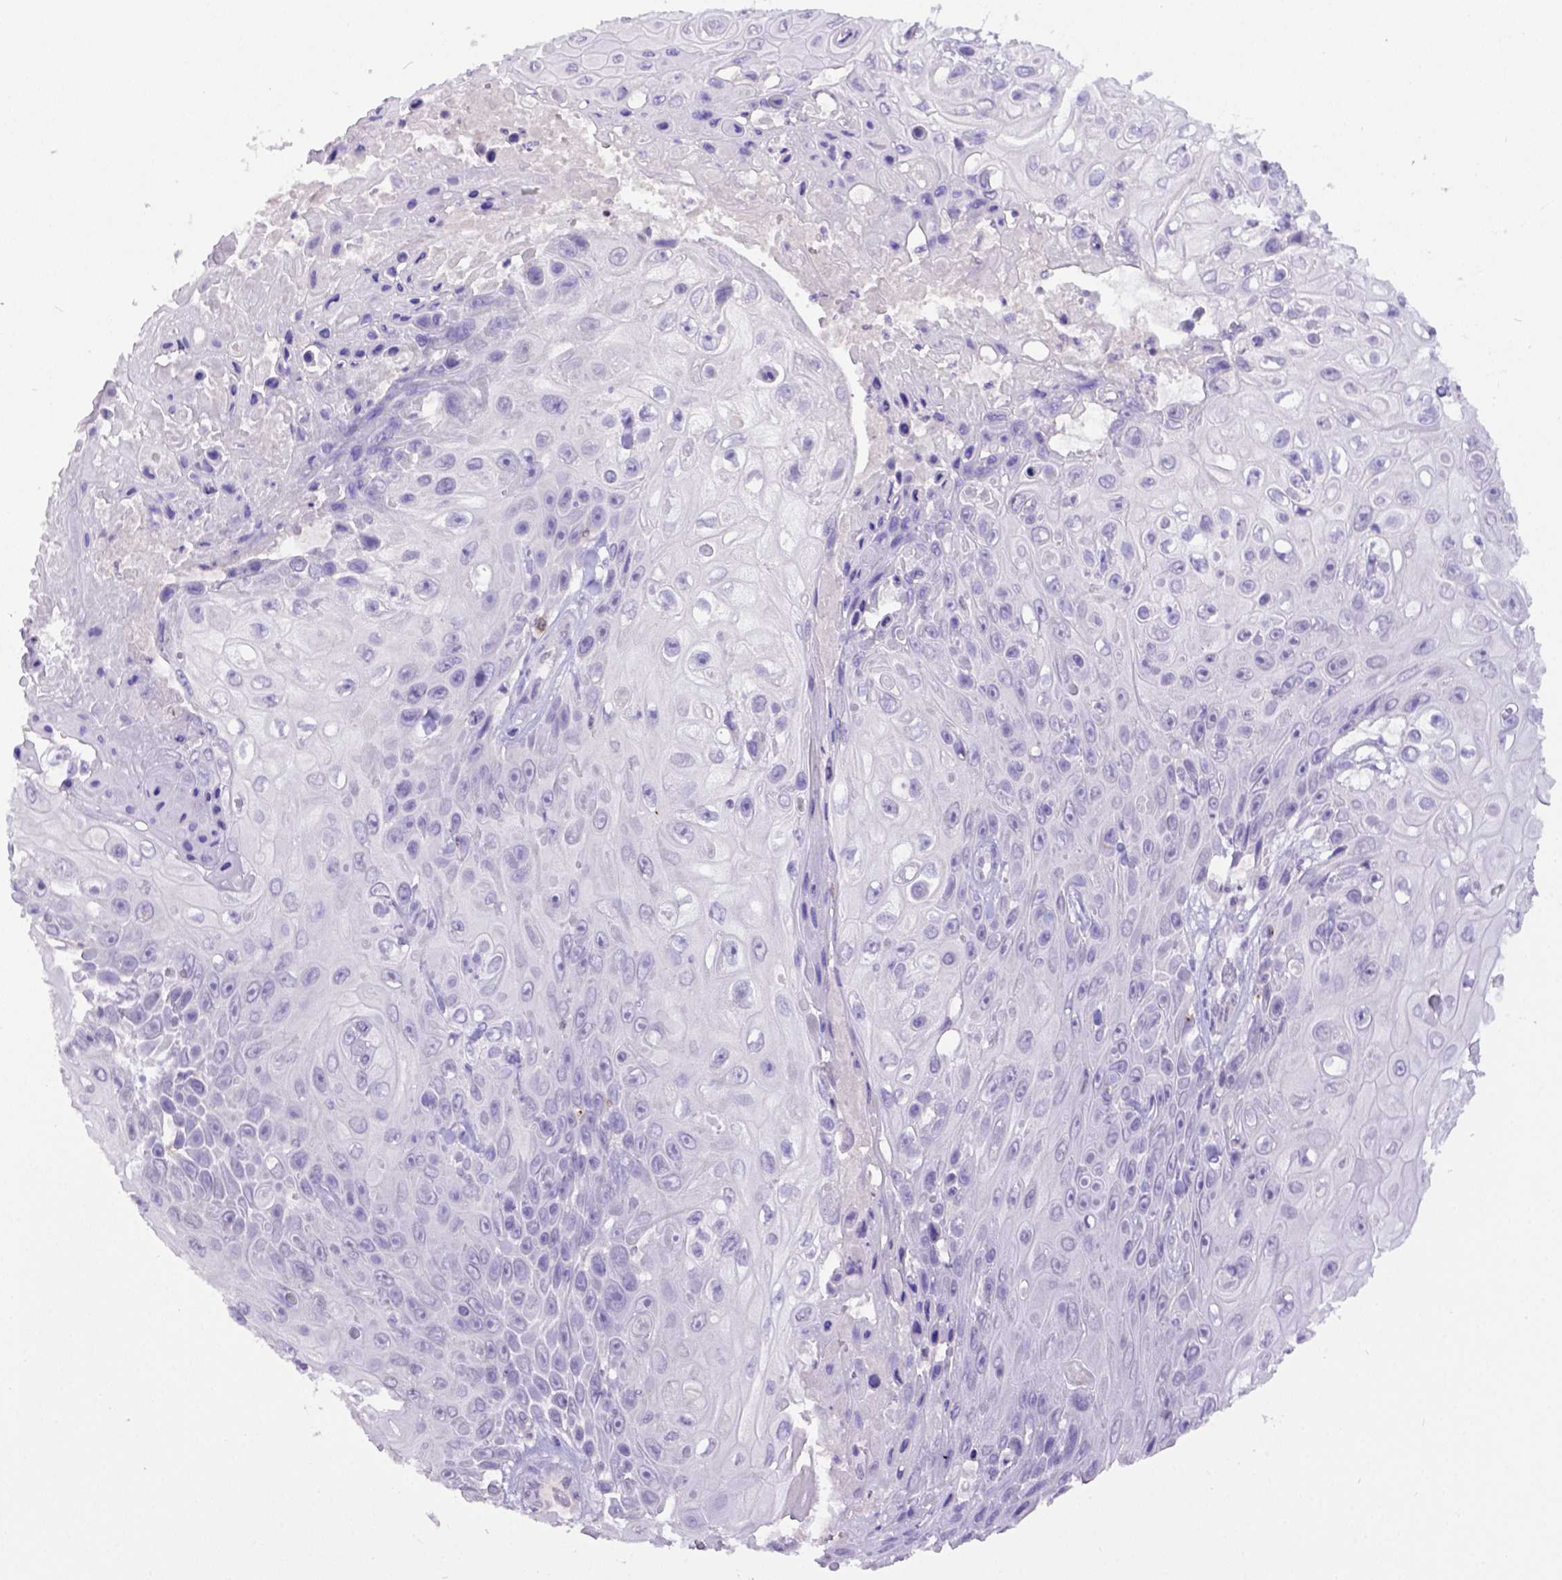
{"staining": {"intensity": "negative", "quantity": "none", "location": "none"}, "tissue": "skin cancer", "cell_type": "Tumor cells", "image_type": "cancer", "snomed": [{"axis": "morphology", "description": "Squamous cell carcinoma, NOS"}, {"axis": "topography", "description": "Skin"}], "caption": "Tumor cells show no significant expression in squamous cell carcinoma (skin). The staining was performed using DAB (3,3'-diaminobenzidine) to visualize the protein expression in brown, while the nuclei were stained in blue with hematoxylin (Magnification: 20x).", "gene": "B3GAT1", "patient": {"sex": "male", "age": 82}}